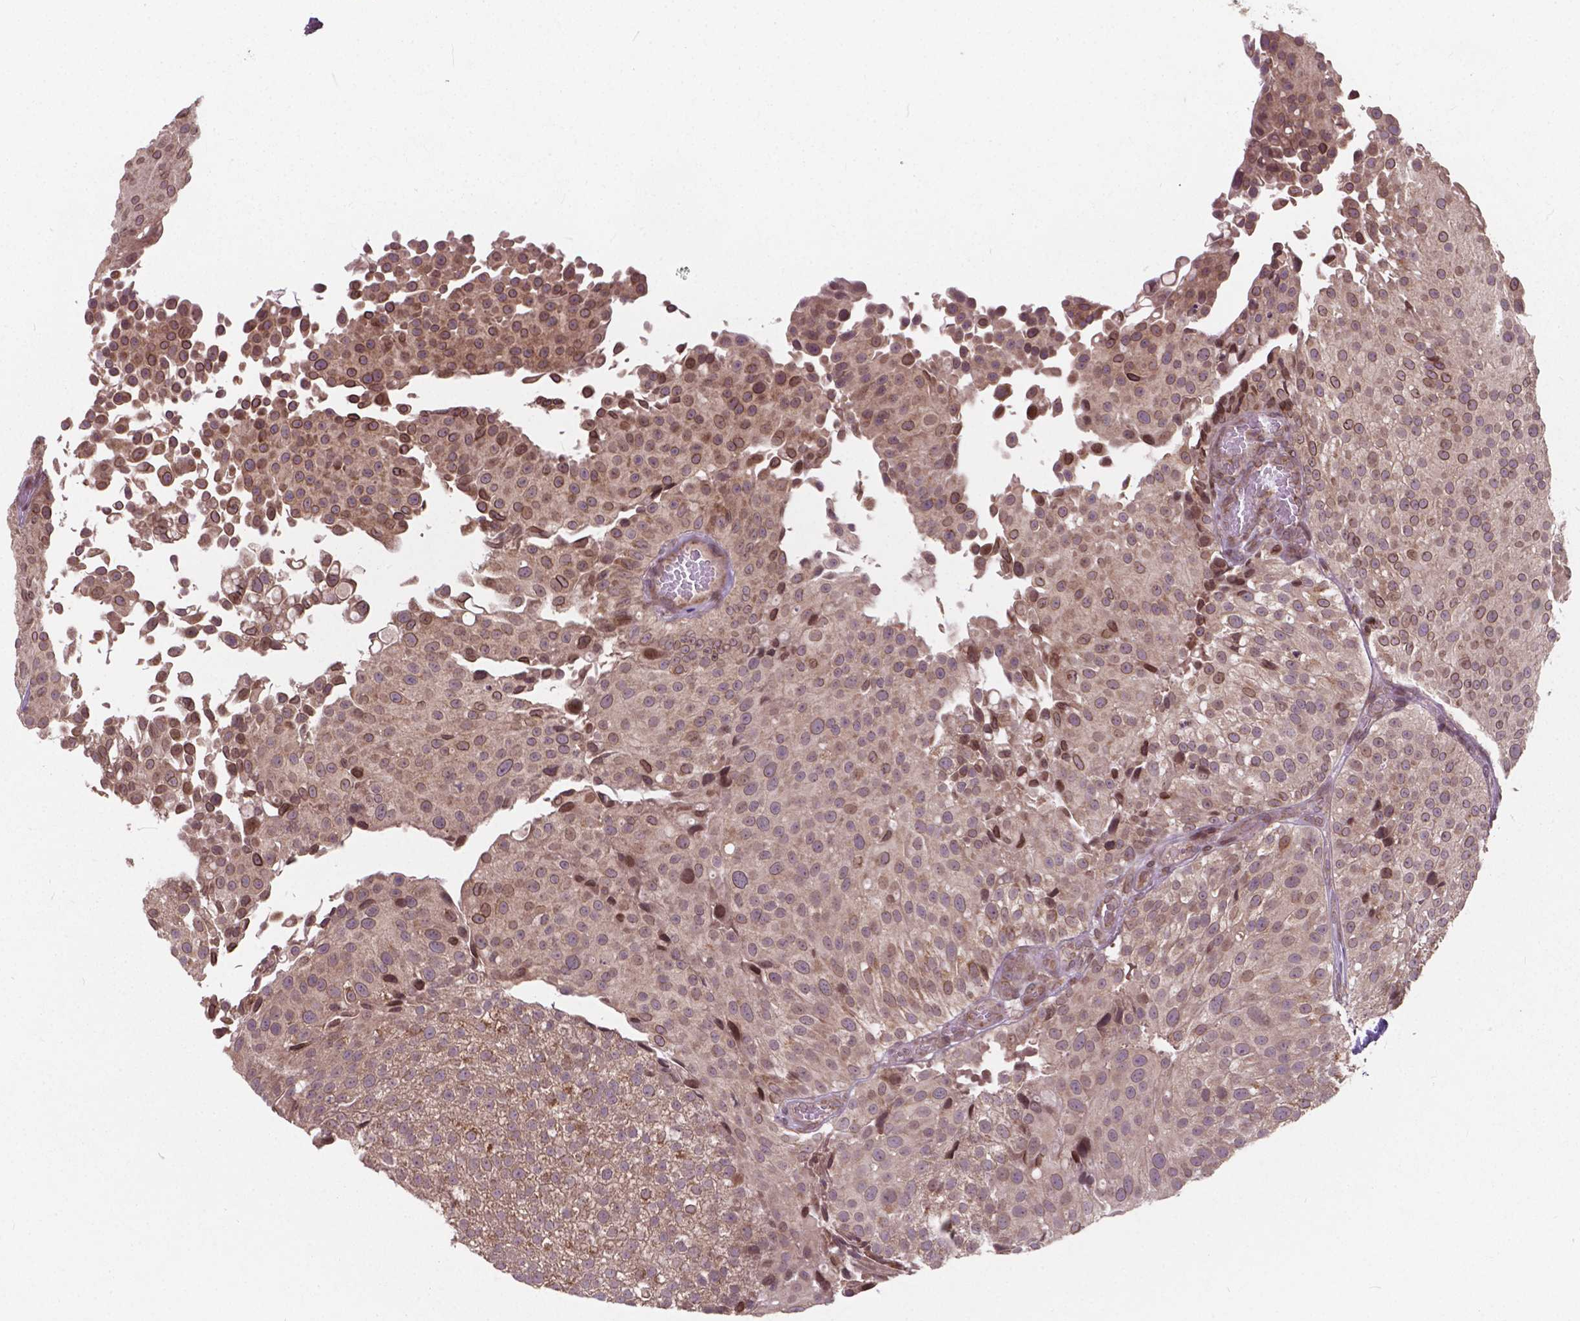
{"staining": {"intensity": "moderate", "quantity": "<25%", "location": "nuclear"}, "tissue": "urothelial cancer", "cell_type": "Tumor cells", "image_type": "cancer", "snomed": [{"axis": "morphology", "description": "Urothelial carcinoma, Low grade"}, {"axis": "topography", "description": "Urinary bladder"}], "caption": "The photomicrograph exhibits immunohistochemical staining of low-grade urothelial carcinoma. There is moderate nuclear expression is present in approximately <25% of tumor cells.", "gene": "MRPL33", "patient": {"sex": "male", "age": 80}}